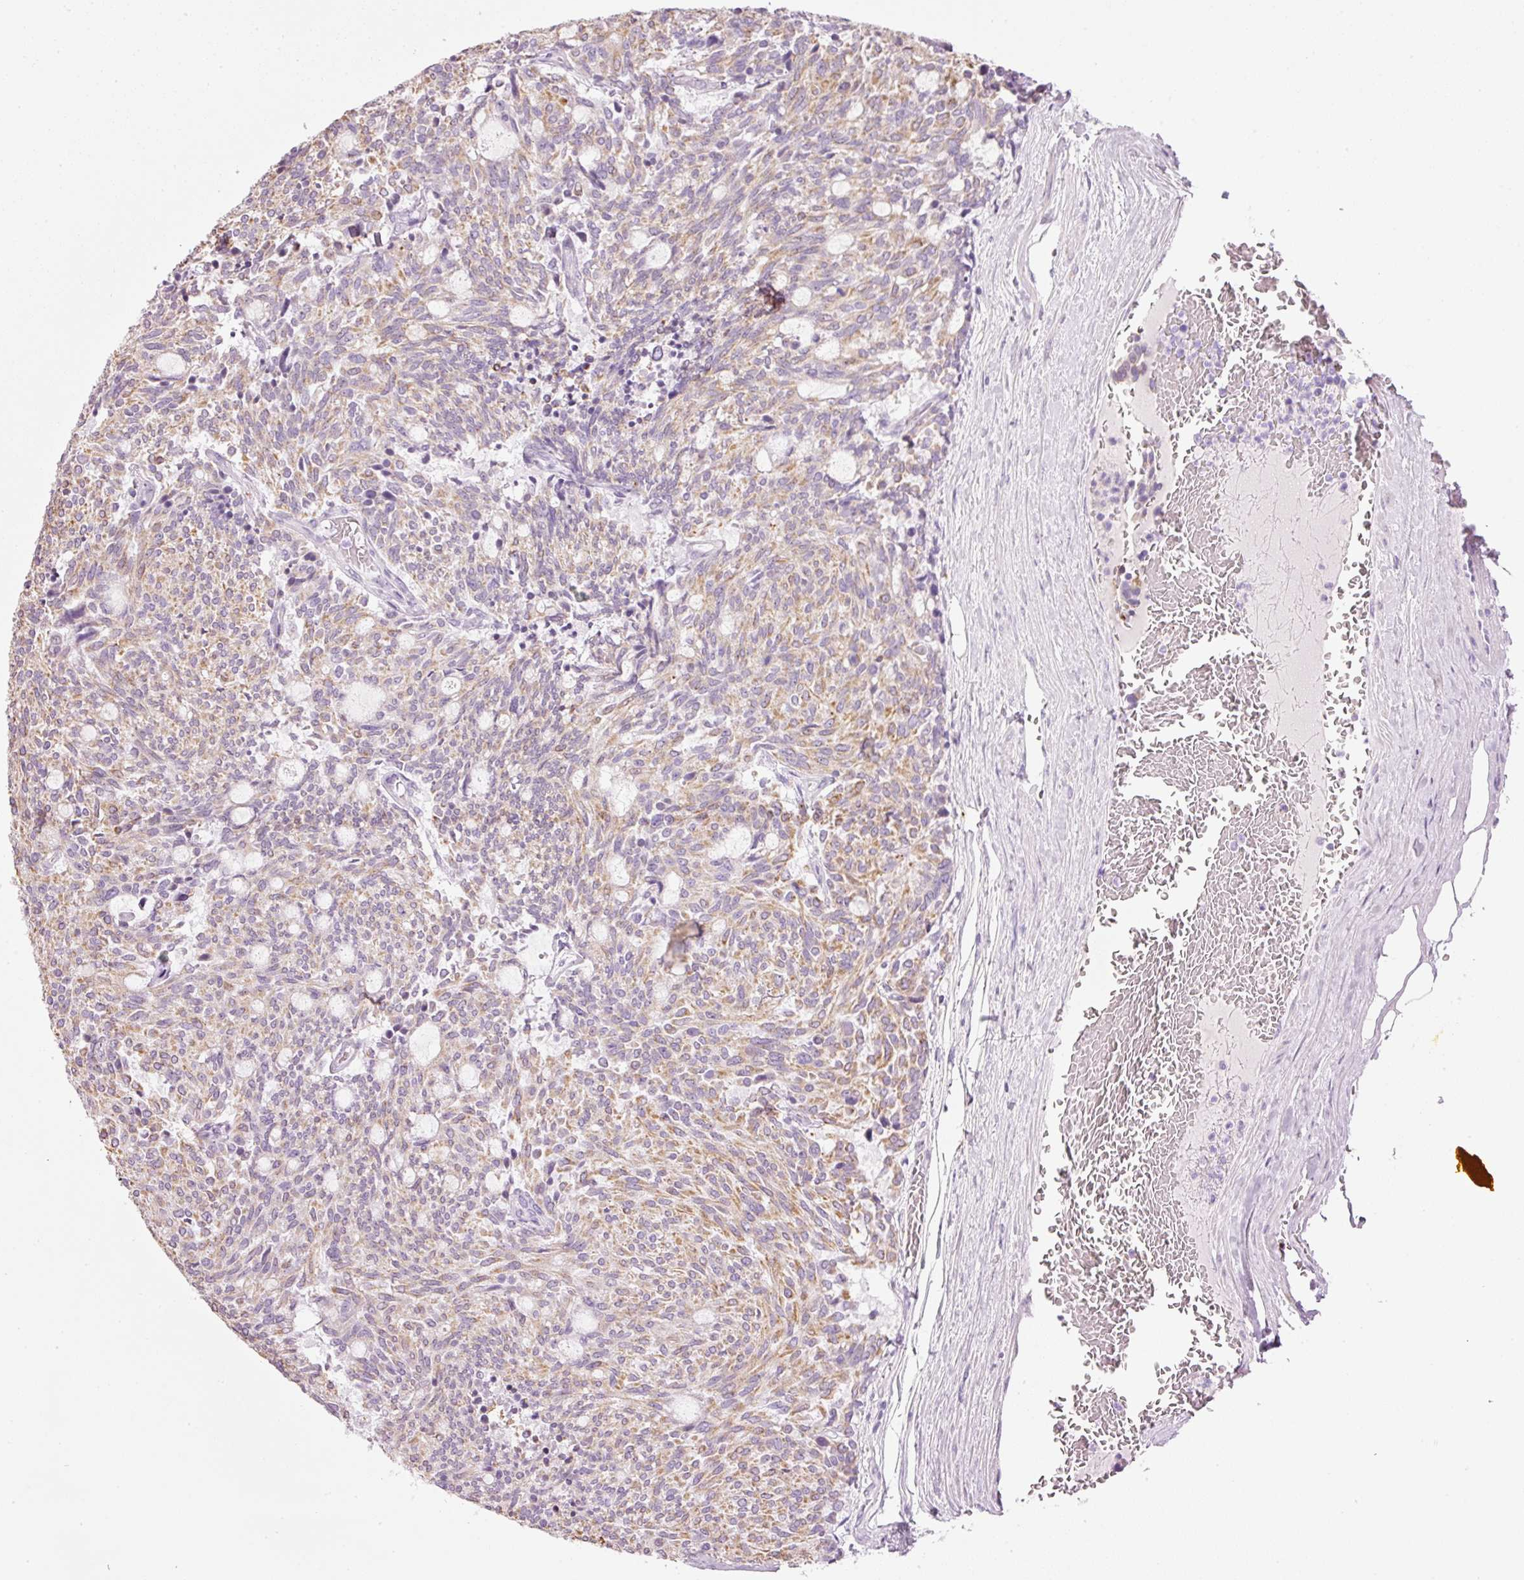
{"staining": {"intensity": "moderate", "quantity": ">75%", "location": "cytoplasmic/membranous"}, "tissue": "carcinoid", "cell_type": "Tumor cells", "image_type": "cancer", "snomed": [{"axis": "morphology", "description": "Carcinoid, malignant, NOS"}, {"axis": "topography", "description": "Pancreas"}], "caption": "Immunohistochemical staining of carcinoid displays moderate cytoplasmic/membranous protein staining in approximately >75% of tumor cells. (brown staining indicates protein expression, while blue staining denotes nuclei).", "gene": "CARD16", "patient": {"sex": "female", "age": 54}}